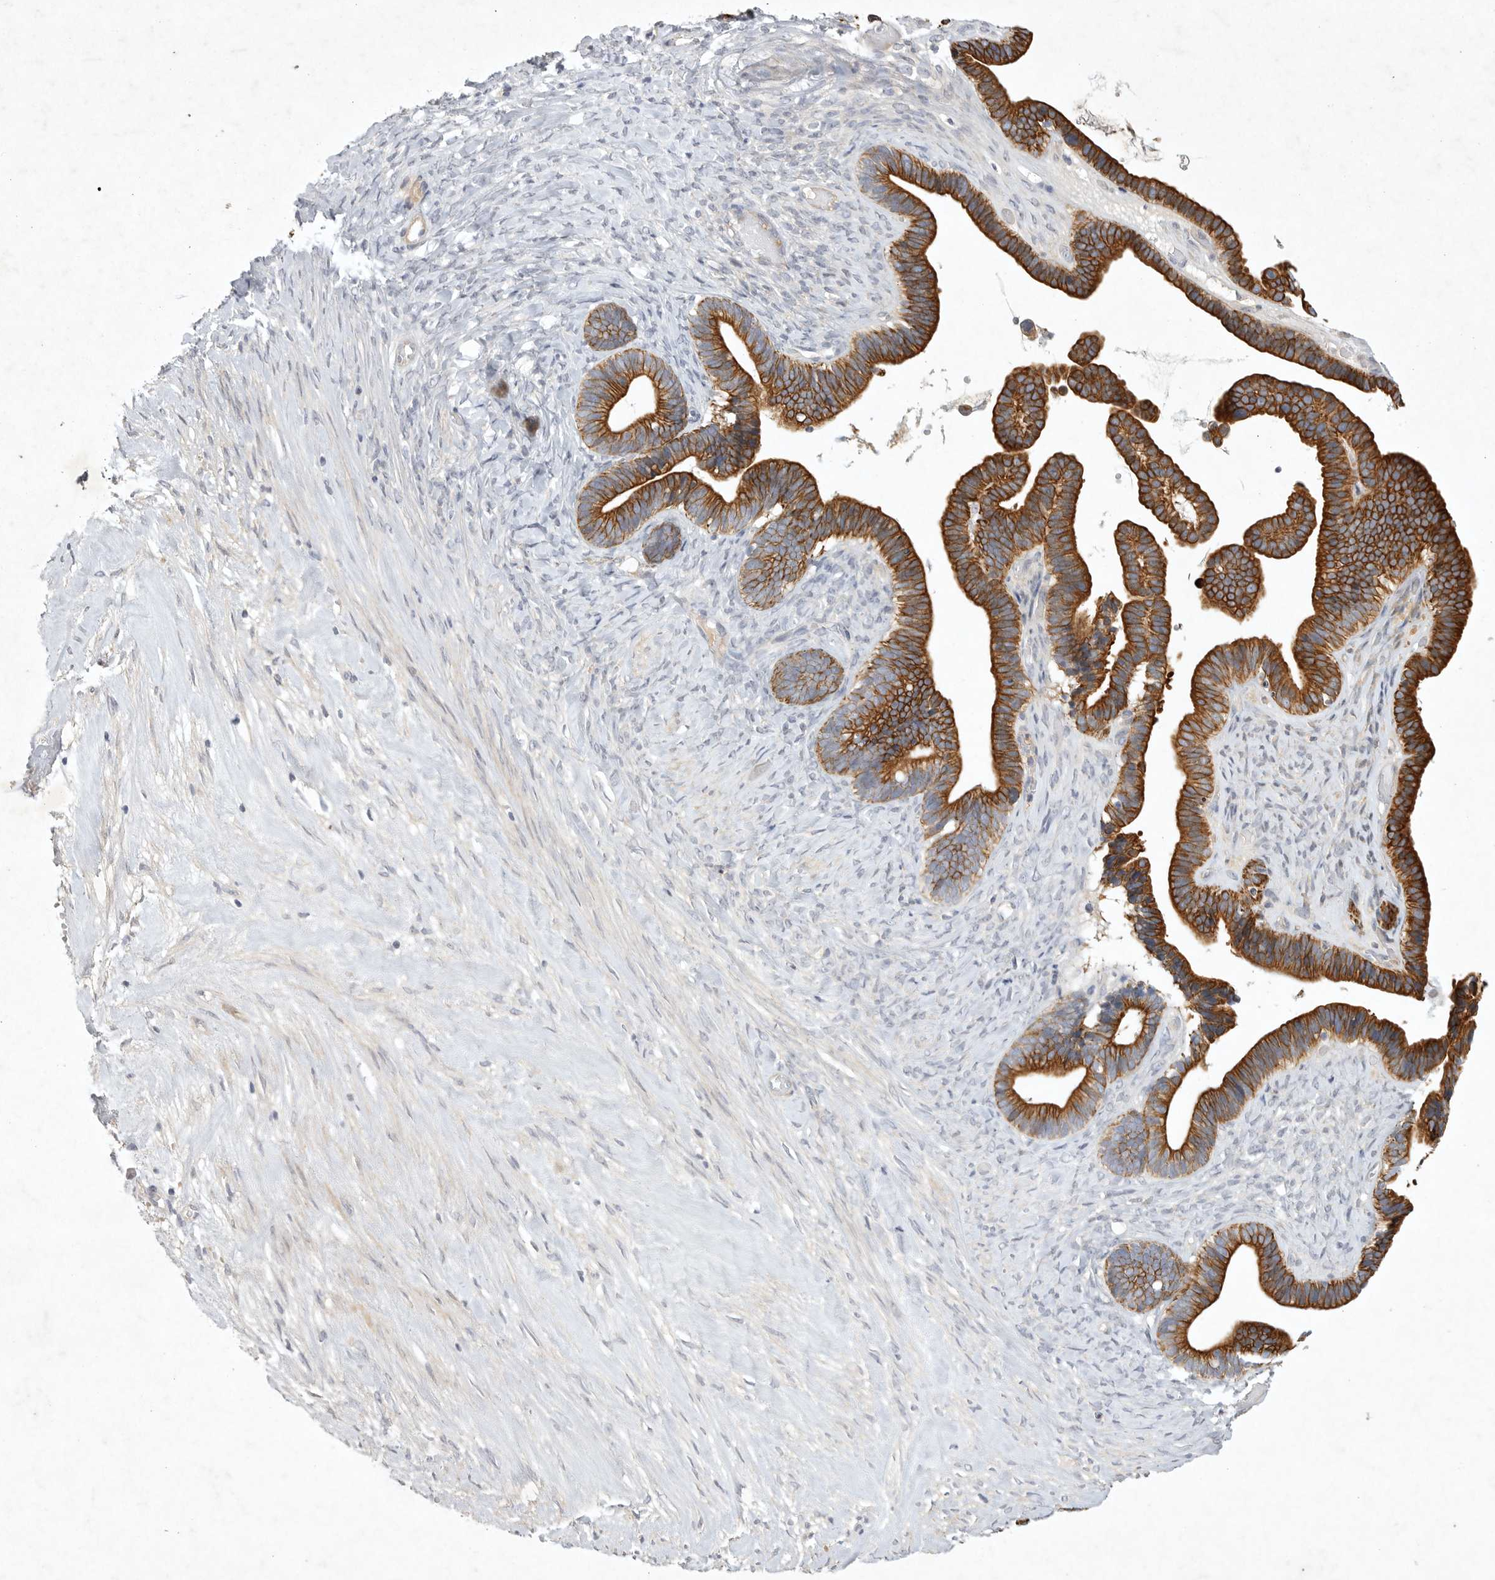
{"staining": {"intensity": "strong", "quantity": ">75%", "location": "cytoplasmic/membranous"}, "tissue": "ovarian cancer", "cell_type": "Tumor cells", "image_type": "cancer", "snomed": [{"axis": "morphology", "description": "Cystadenocarcinoma, serous, NOS"}, {"axis": "topography", "description": "Ovary"}], "caption": "A high amount of strong cytoplasmic/membranous staining is appreciated in about >75% of tumor cells in ovarian cancer tissue. The protein is stained brown, and the nuclei are stained in blue (DAB IHC with brightfield microscopy, high magnification).", "gene": "BZW2", "patient": {"sex": "female", "age": 56}}